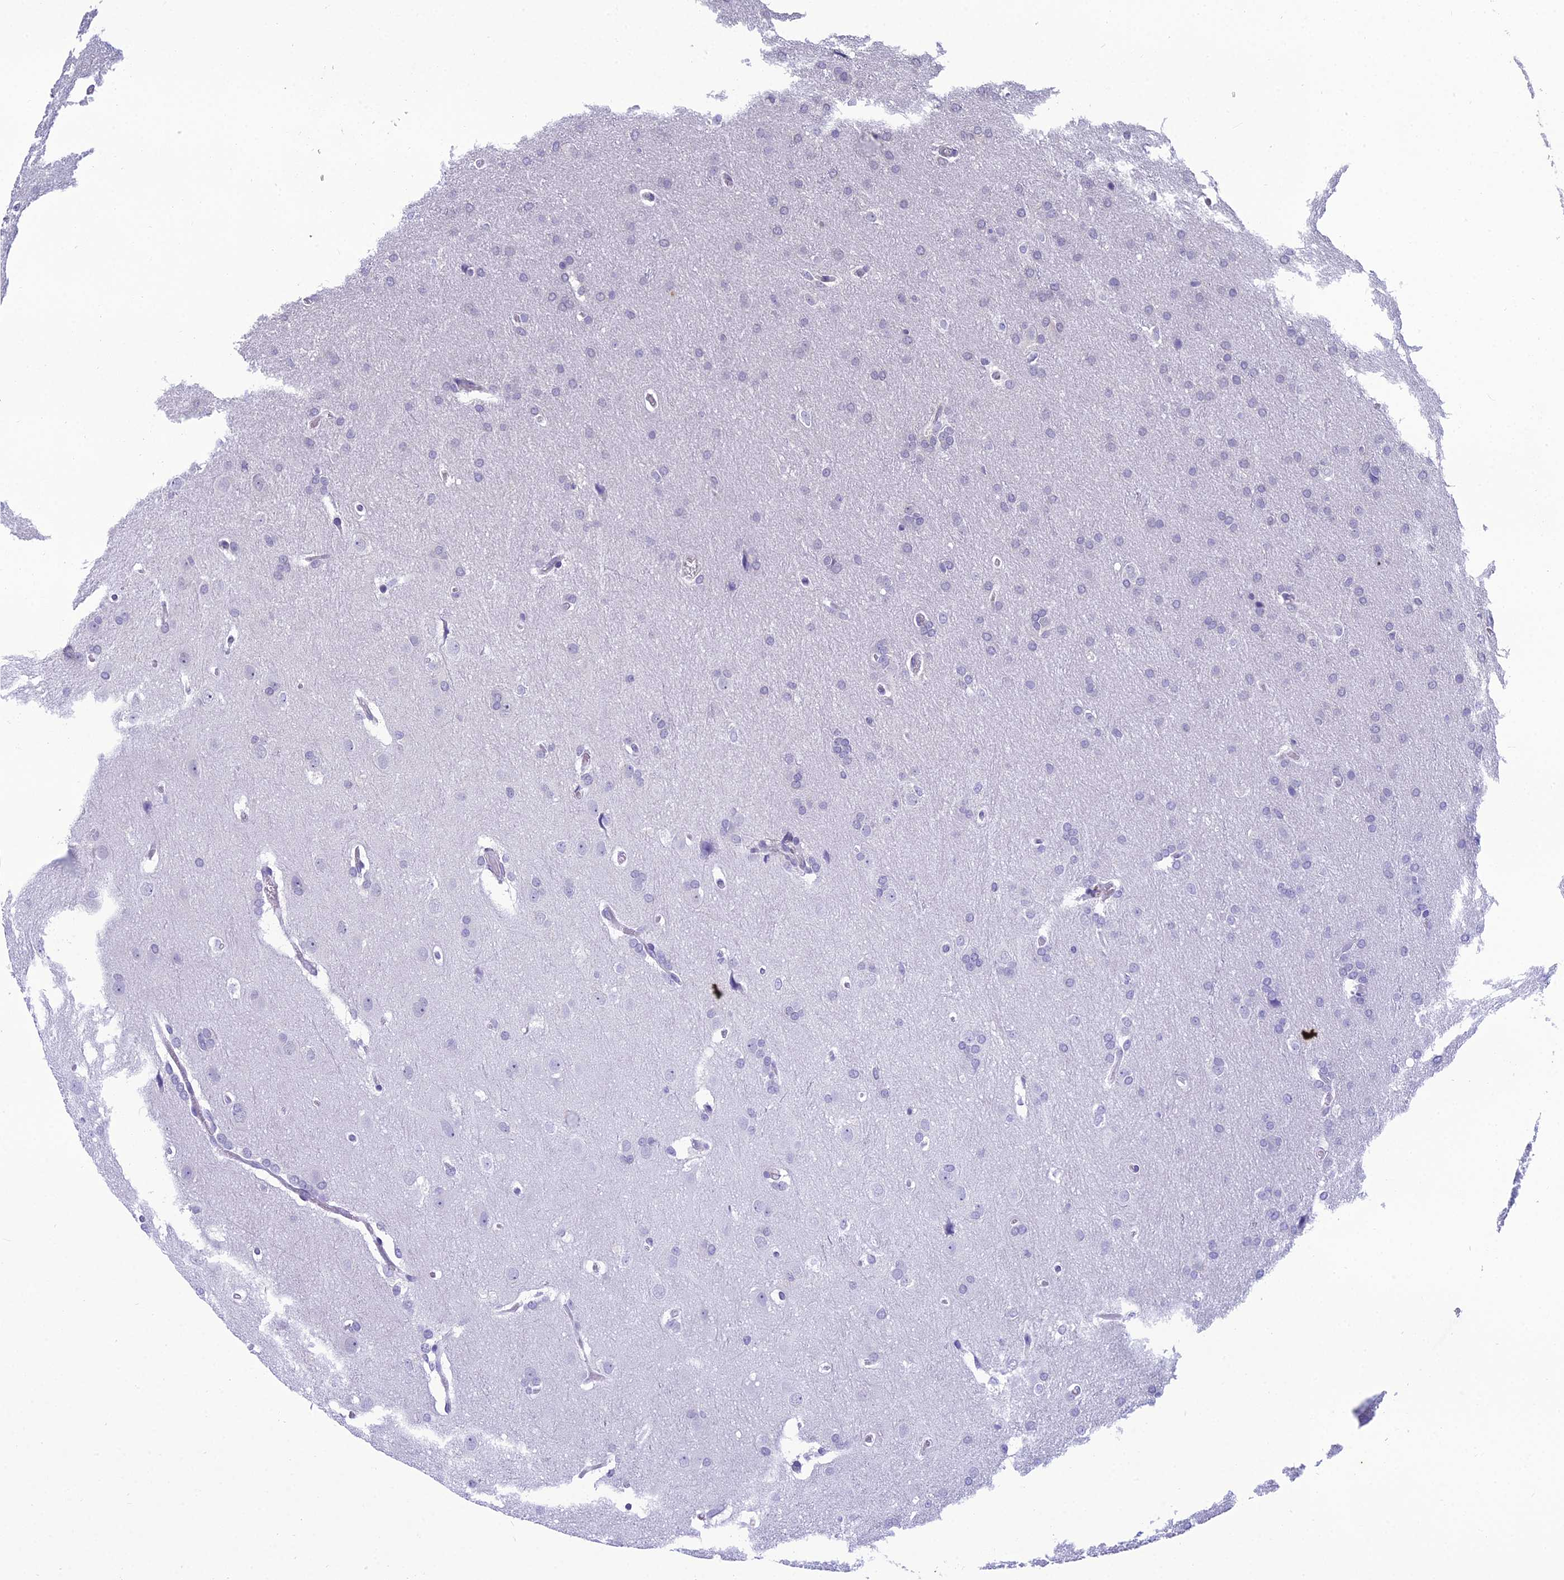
{"staining": {"intensity": "negative", "quantity": "none", "location": "none"}, "tissue": "glioma", "cell_type": "Tumor cells", "image_type": "cancer", "snomed": [{"axis": "morphology", "description": "Glioma, malignant, Low grade"}, {"axis": "topography", "description": "Brain"}], "caption": "A histopathology image of glioma stained for a protein shows no brown staining in tumor cells.", "gene": "GRWD1", "patient": {"sex": "female", "age": 32}}